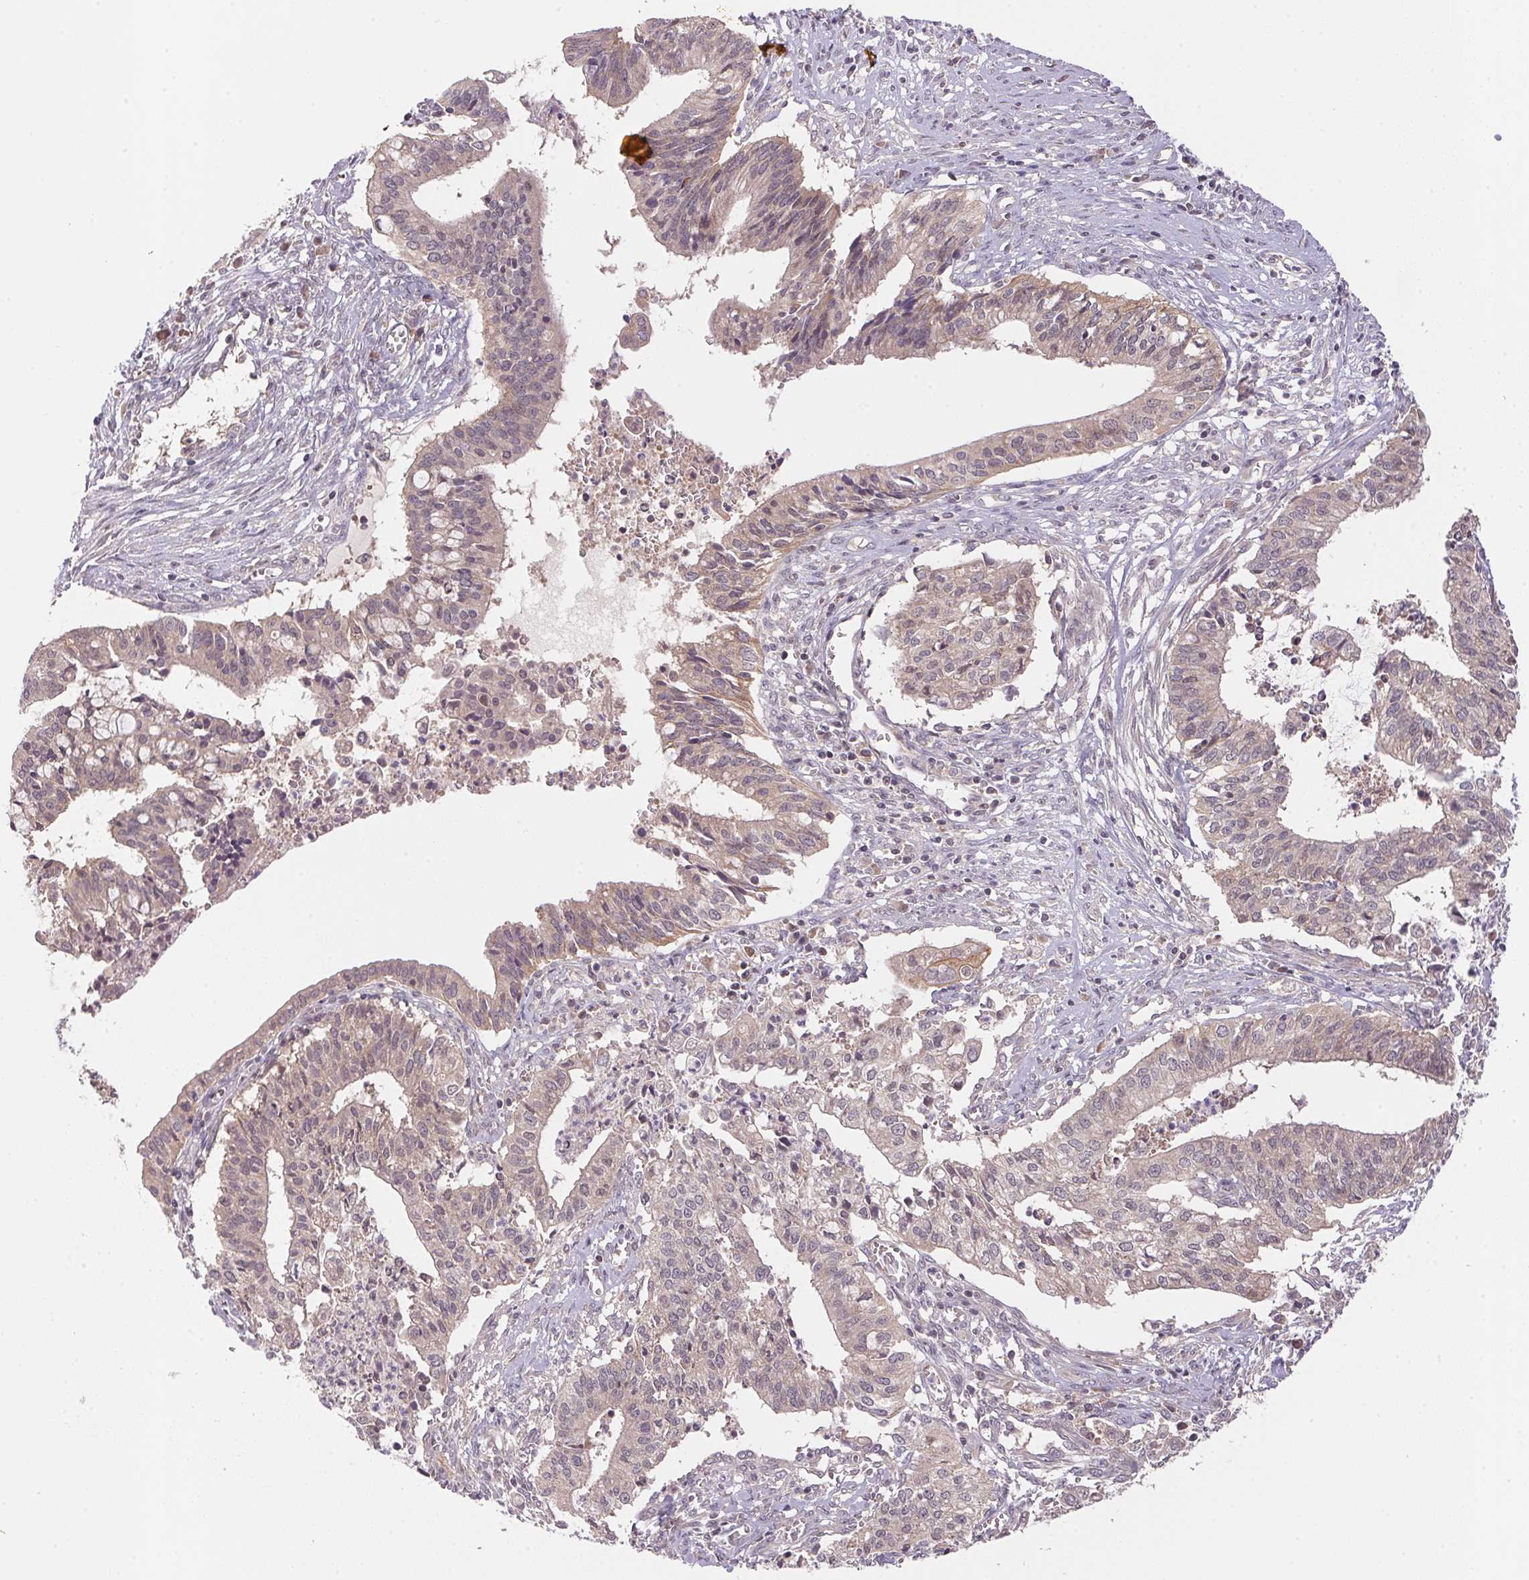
{"staining": {"intensity": "weak", "quantity": "25%-75%", "location": "cytoplasmic/membranous"}, "tissue": "cervical cancer", "cell_type": "Tumor cells", "image_type": "cancer", "snomed": [{"axis": "morphology", "description": "Adenocarcinoma, NOS"}, {"axis": "topography", "description": "Cervix"}], "caption": "This photomicrograph demonstrates immunohistochemistry (IHC) staining of cervical cancer (adenocarcinoma), with low weak cytoplasmic/membranous expression in about 25%-75% of tumor cells.", "gene": "BNIP5", "patient": {"sex": "female", "age": 44}}